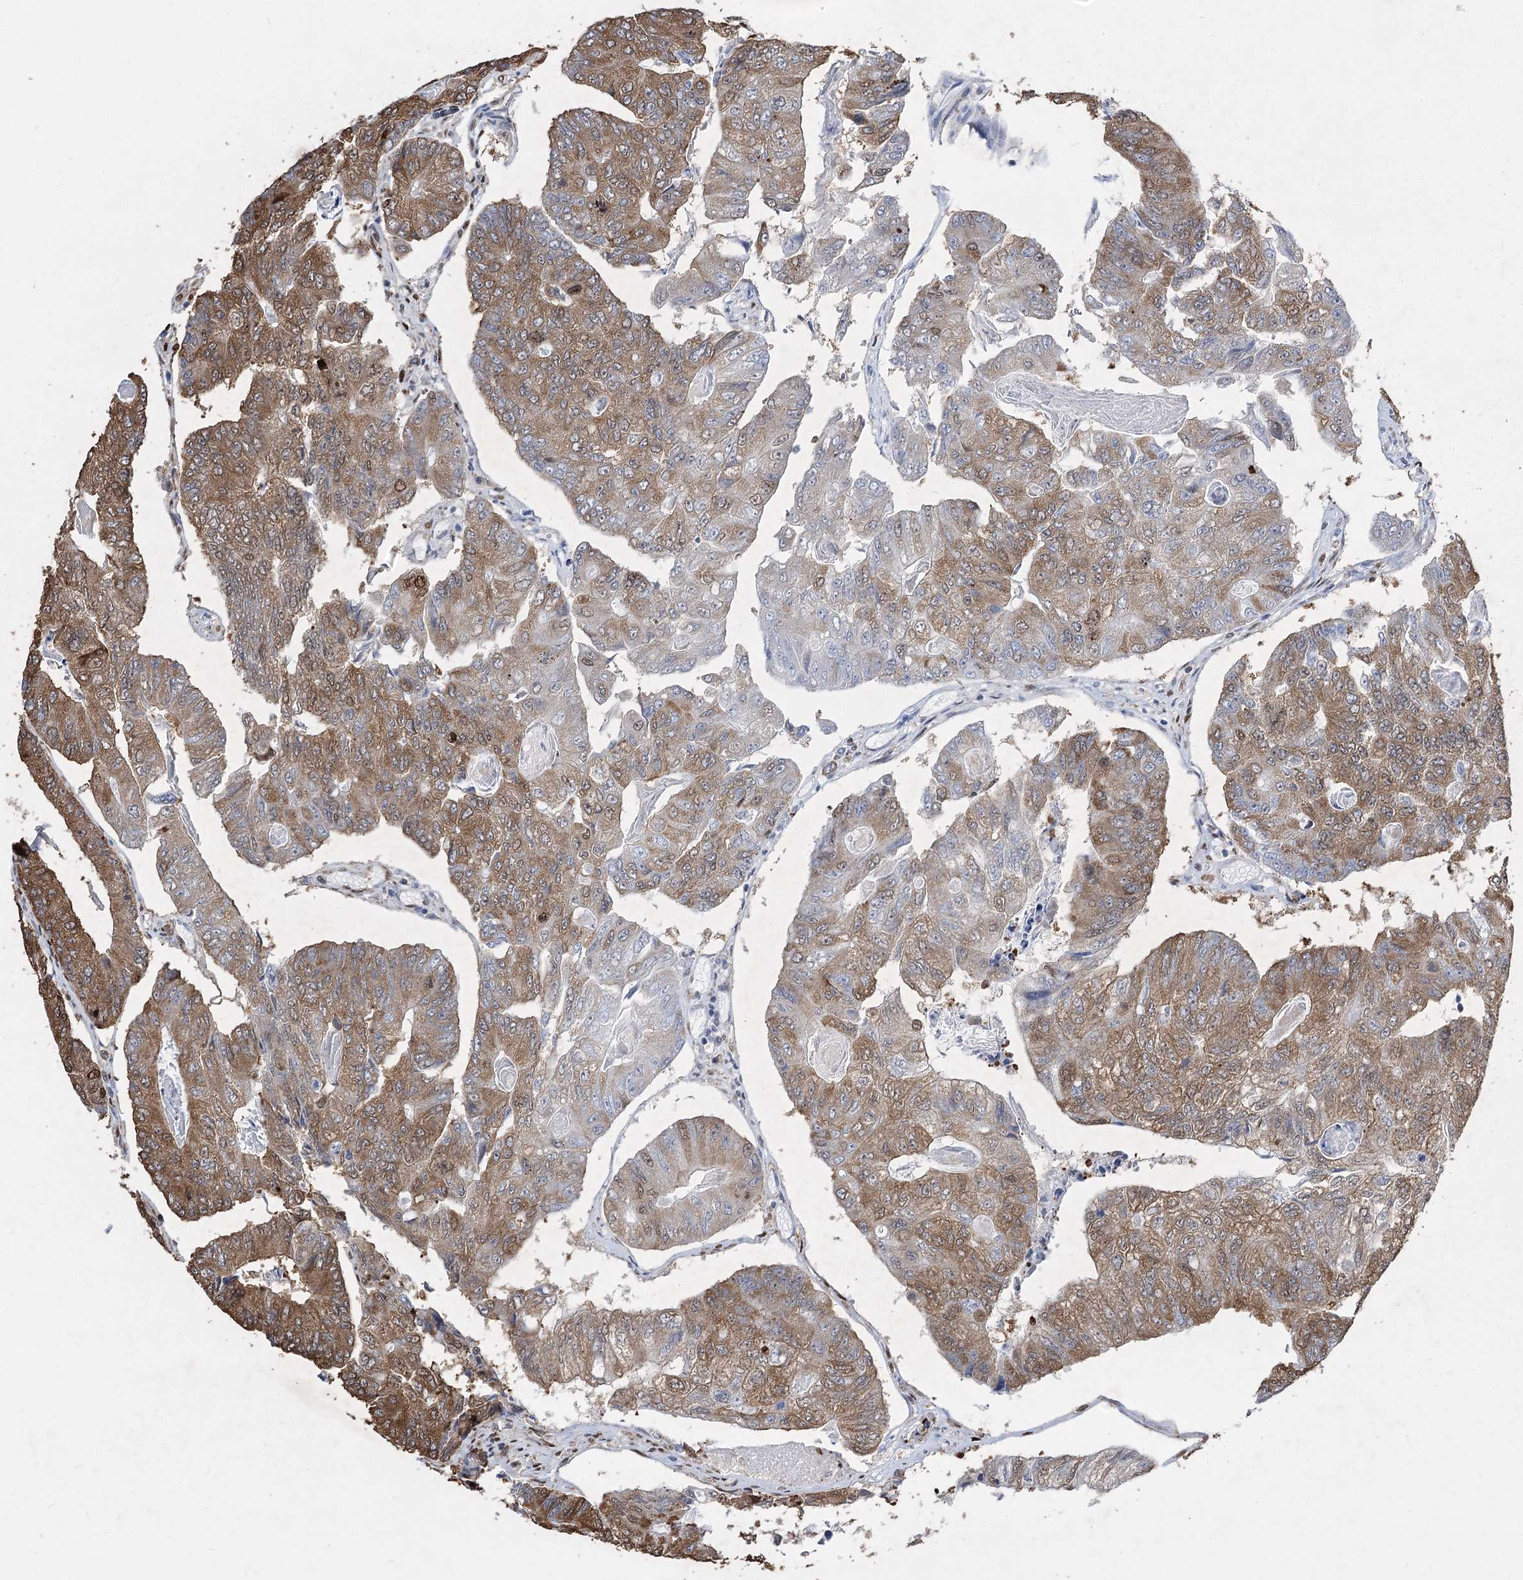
{"staining": {"intensity": "moderate", "quantity": ">75%", "location": "cytoplasmic/membranous"}, "tissue": "colorectal cancer", "cell_type": "Tumor cells", "image_type": "cancer", "snomed": [{"axis": "morphology", "description": "Adenocarcinoma, NOS"}, {"axis": "topography", "description": "Colon"}], "caption": "This is a micrograph of immunohistochemistry staining of adenocarcinoma (colorectal), which shows moderate expression in the cytoplasmic/membranous of tumor cells.", "gene": "NFU1", "patient": {"sex": "female", "age": 67}}